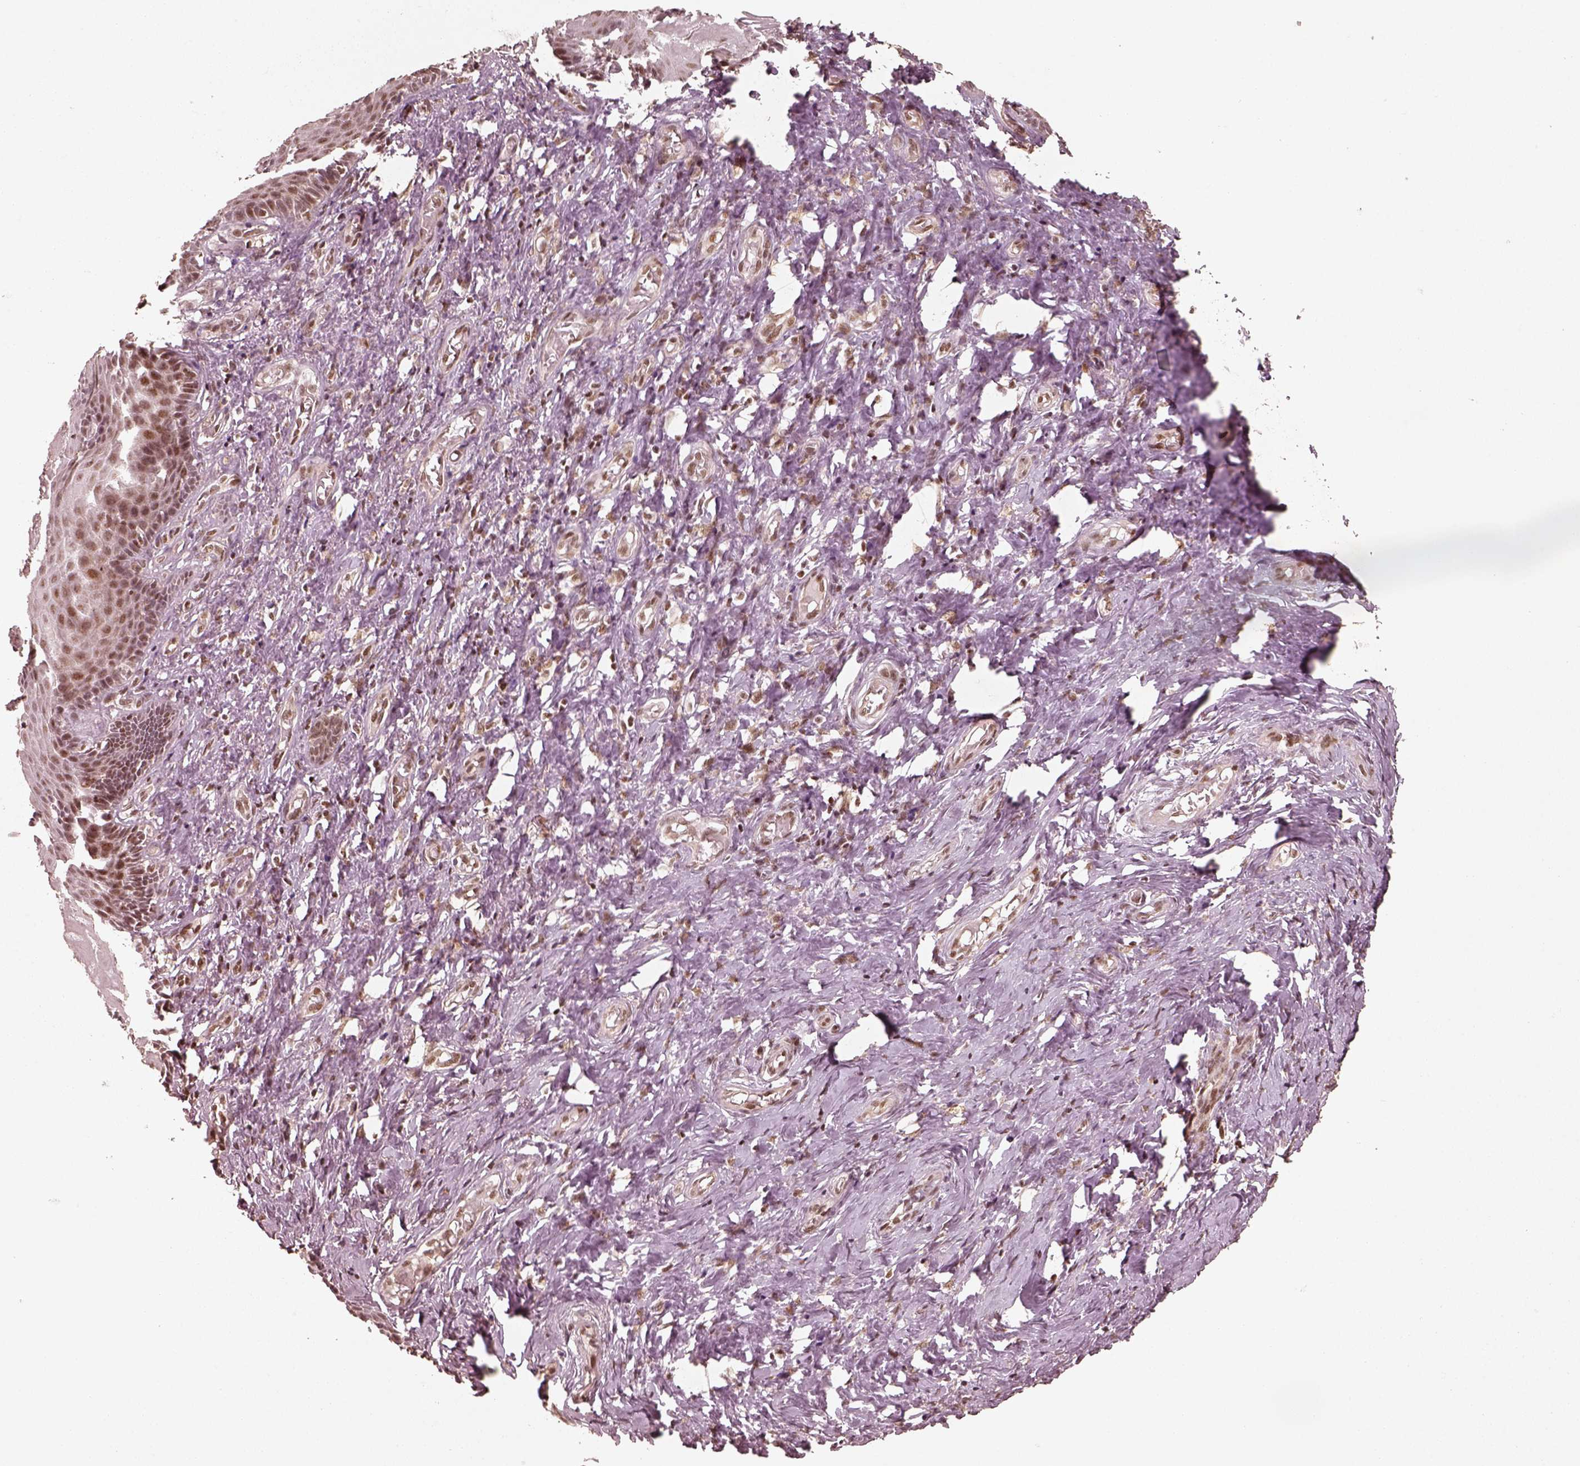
{"staining": {"intensity": "moderate", "quantity": ">75%", "location": "nuclear"}, "tissue": "vagina", "cell_type": "Squamous epithelial cells", "image_type": "normal", "snomed": [{"axis": "morphology", "description": "Normal tissue, NOS"}, {"axis": "topography", "description": "Vagina"}], "caption": "IHC photomicrograph of unremarkable vagina: human vagina stained using IHC displays medium levels of moderate protein expression localized specifically in the nuclear of squamous epithelial cells, appearing as a nuclear brown color.", "gene": "GMEB2", "patient": {"sex": "female", "age": 83}}